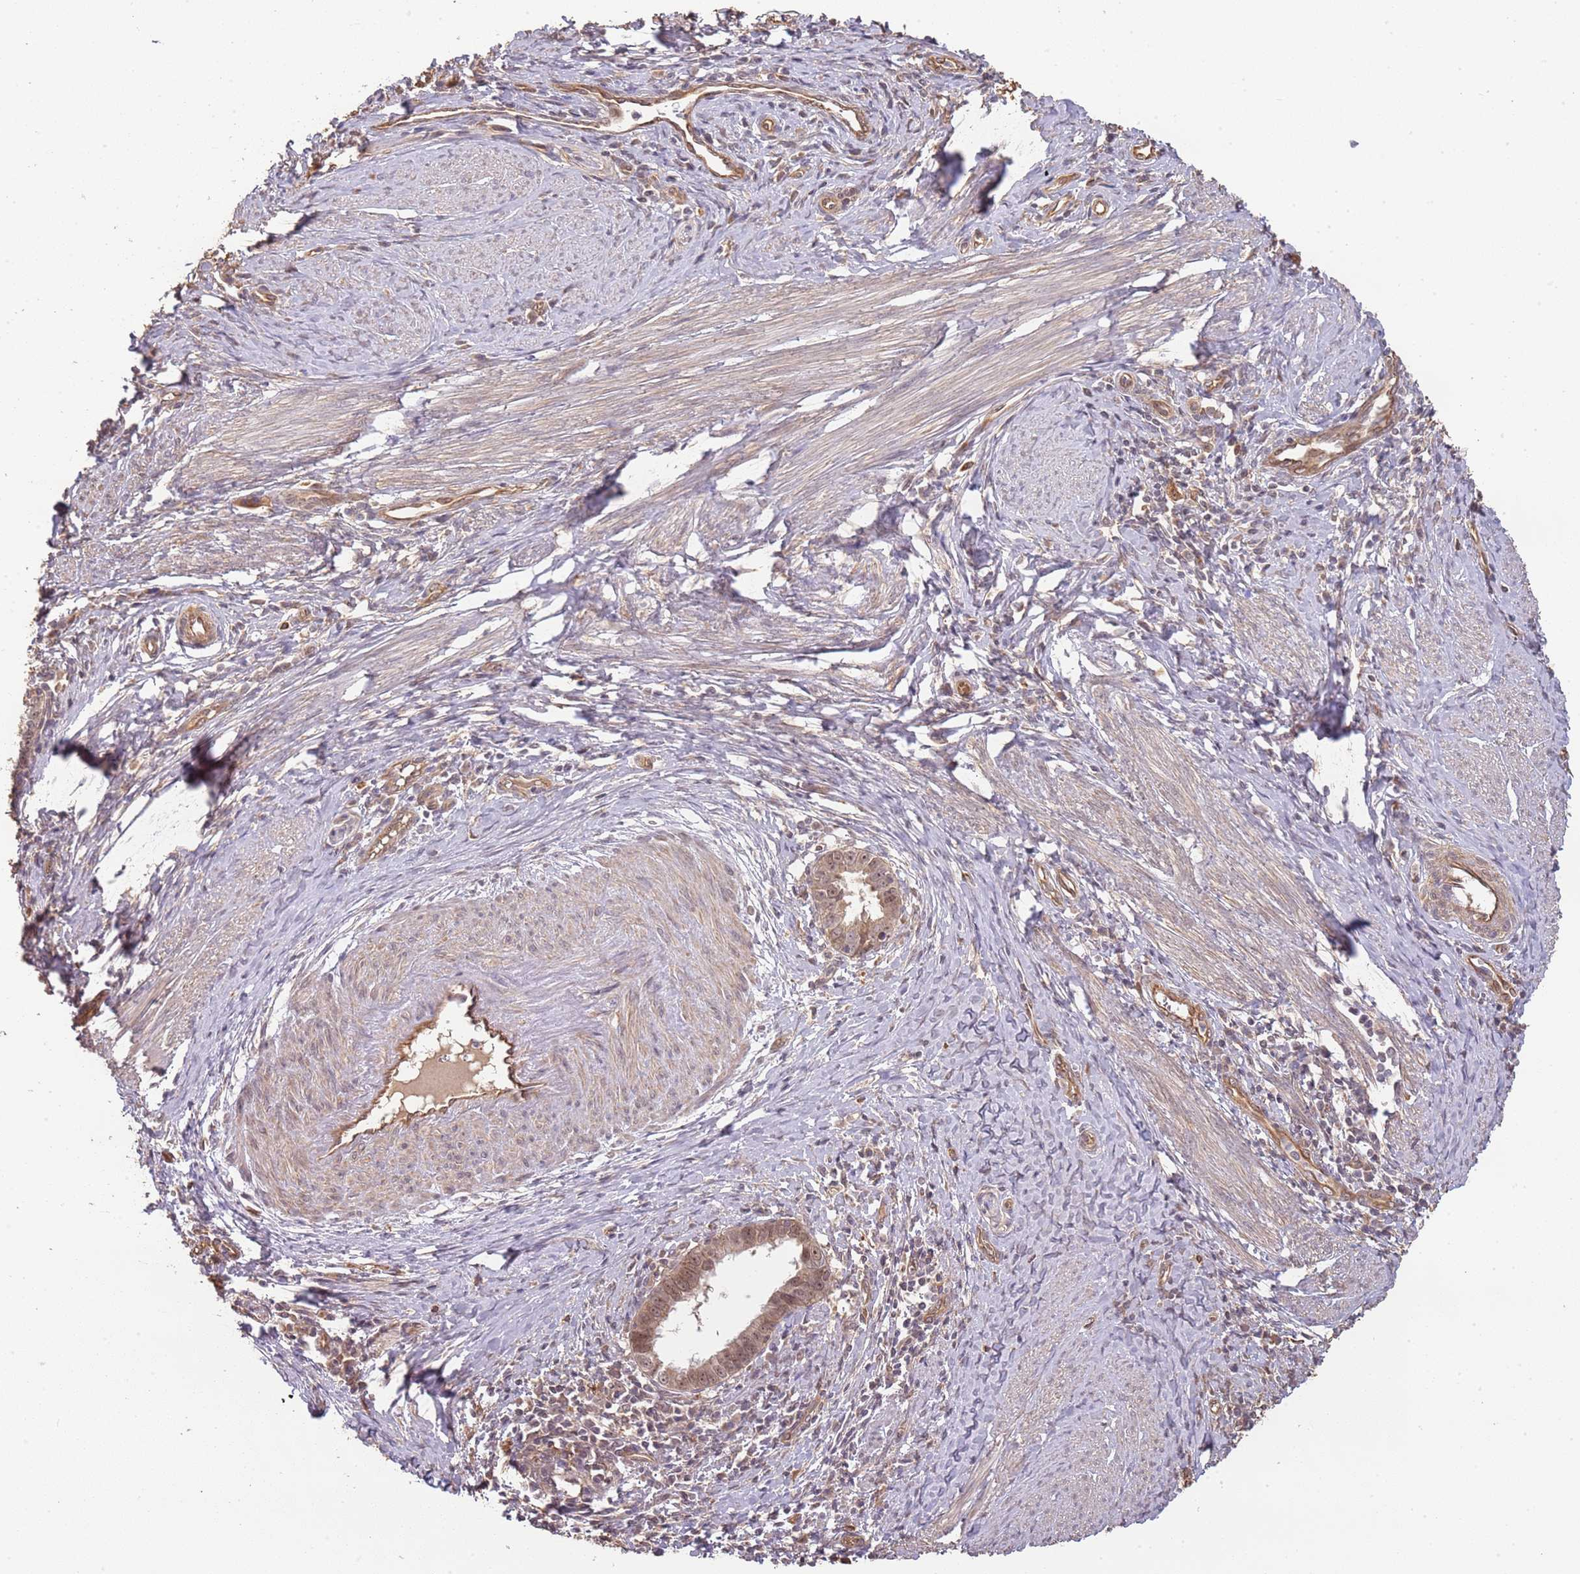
{"staining": {"intensity": "moderate", "quantity": ">75%", "location": "nuclear"}, "tissue": "cervical cancer", "cell_type": "Tumor cells", "image_type": "cancer", "snomed": [{"axis": "morphology", "description": "Adenocarcinoma, NOS"}, {"axis": "topography", "description": "Cervix"}], "caption": "Protein staining shows moderate nuclear expression in approximately >75% of tumor cells in cervical cancer (adenocarcinoma).", "gene": "SURF2", "patient": {"sex": "female", "age": 36}}